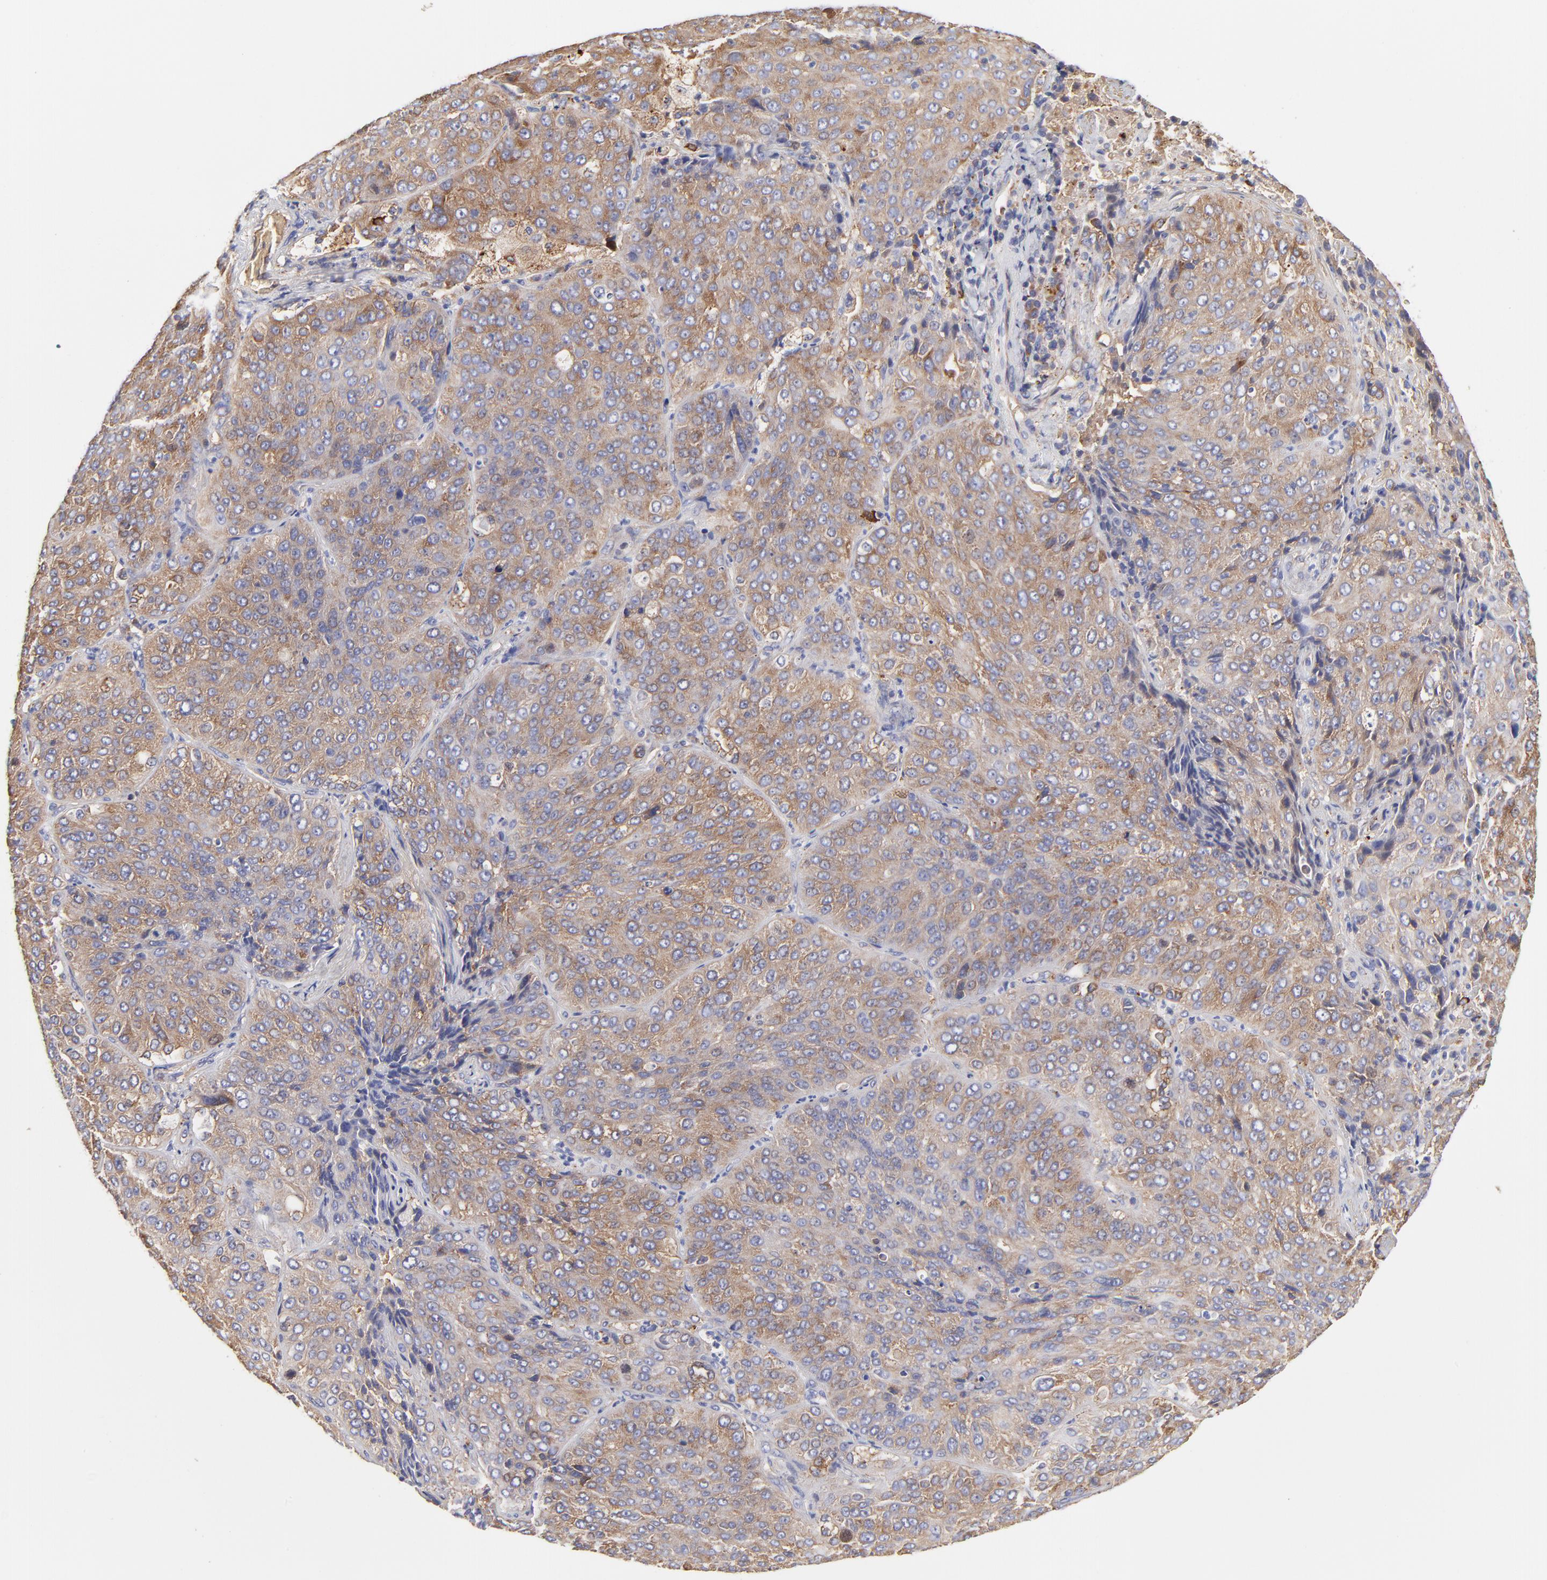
{"staining": {"intensity": "moderate", "quantity": ">75%", "location": "cytoplasmic/membranous"}, "tissue": "lung cancer", "cell_type": "Tumor cells", "image_type": "cancer", "snomed": [{"axis": "morphology", "description": "Squamous cell carcinoma, NOS"}, {"axis": "topography", "description": "Lung"}], "caption": "This is an image of IHC staining of lung cancer (squamous cell carcinoma), which shows moderate expression in the cytoplasmic/membranous of tumor cells.", "gene": "CD2AP", "patient": {"sex": "male", "age": 54}}